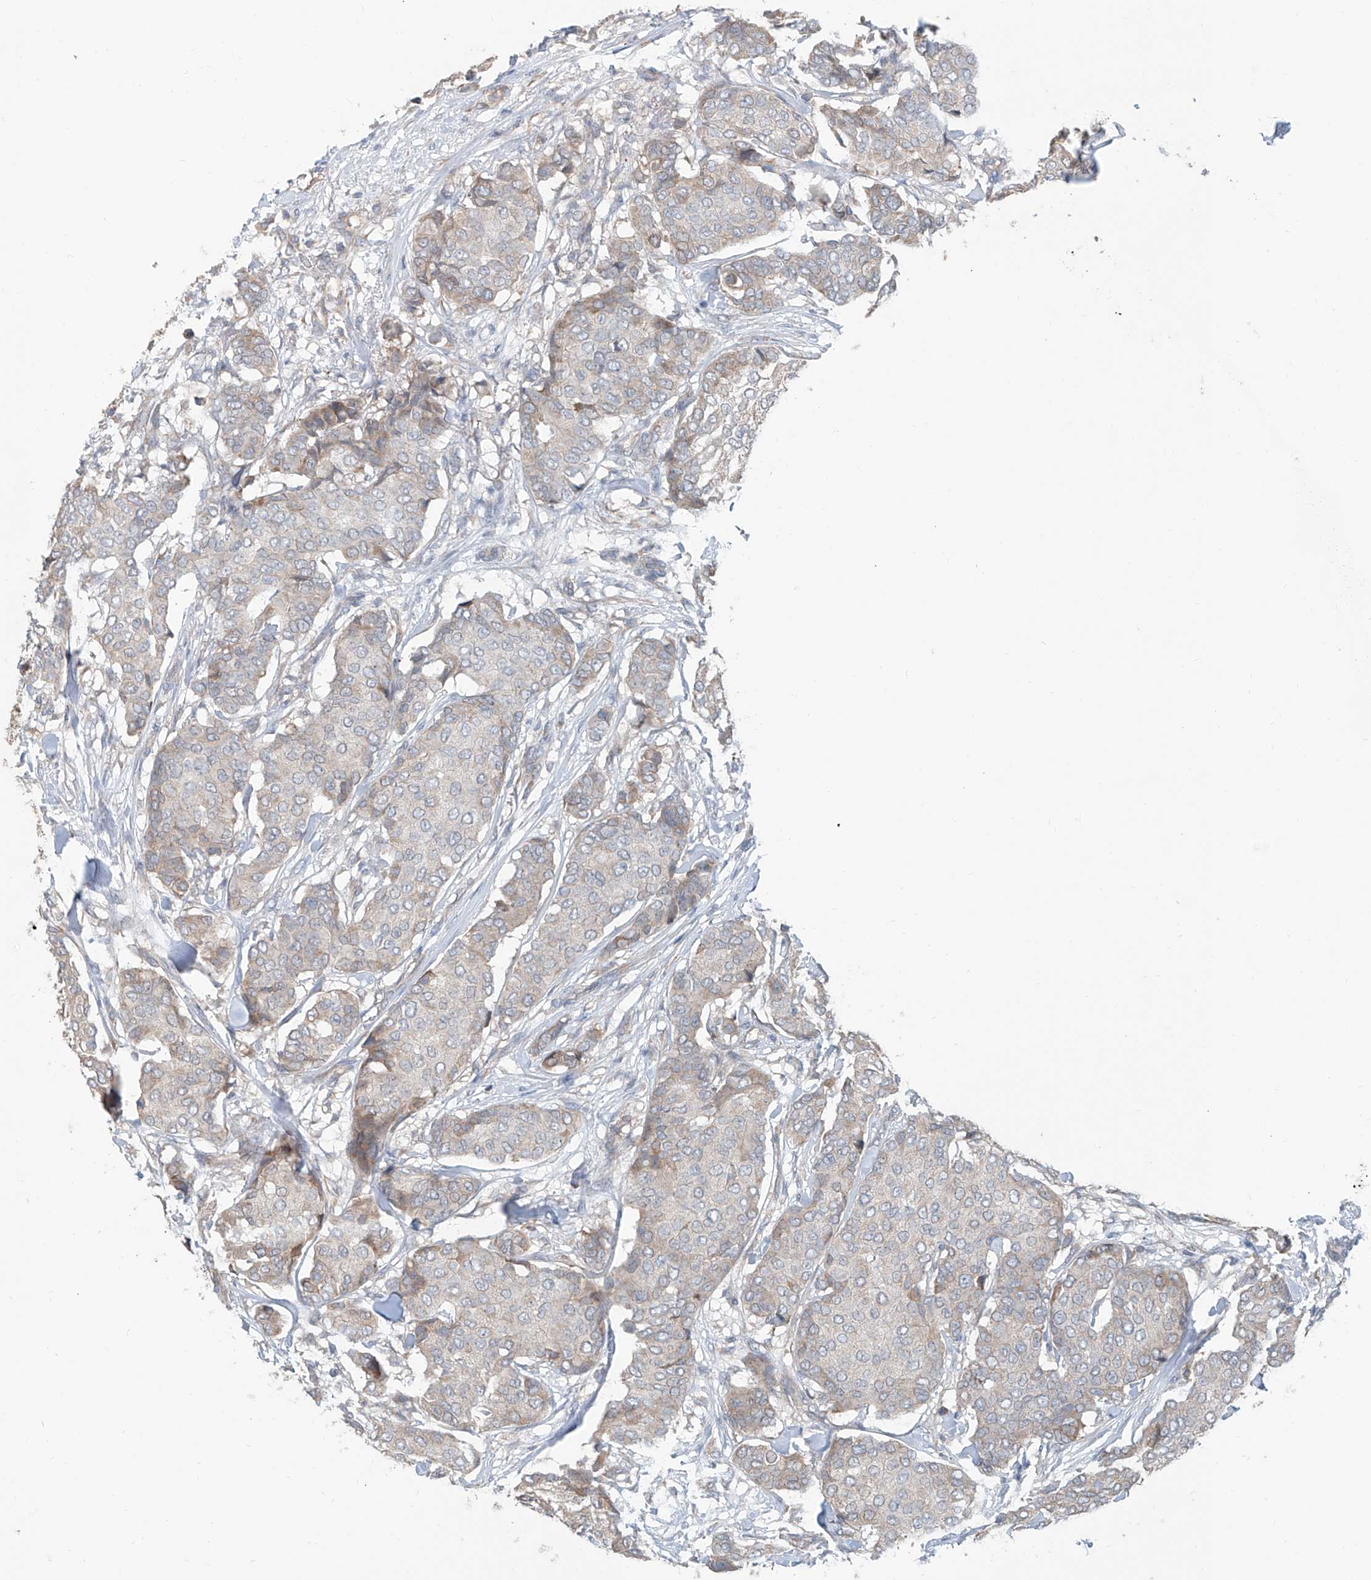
{"staining": {"intensity": "weak", "quantity": "<25%", "location": "cytoplasmic/membranous"}, "tissue": "breast cancer", "cell_type": "Tumor cells", "image_type": "cancer", "snomed": [{"axis": "morphology", "description": "Duct carcinoma"}, {"axis": "topography", "description": "Breast"}], "caption": "Protein analysis of breast invasive ductal carcinoma reveals no significant positivity in tumor cells. The staining was performed using DAB to visualize the protein expression in brown, while the nuclei were stained in blue with hematoxylin (Magnification: 20x).", "gene": "KCNK10", "patient": {"sex": "female", "age": 75}}